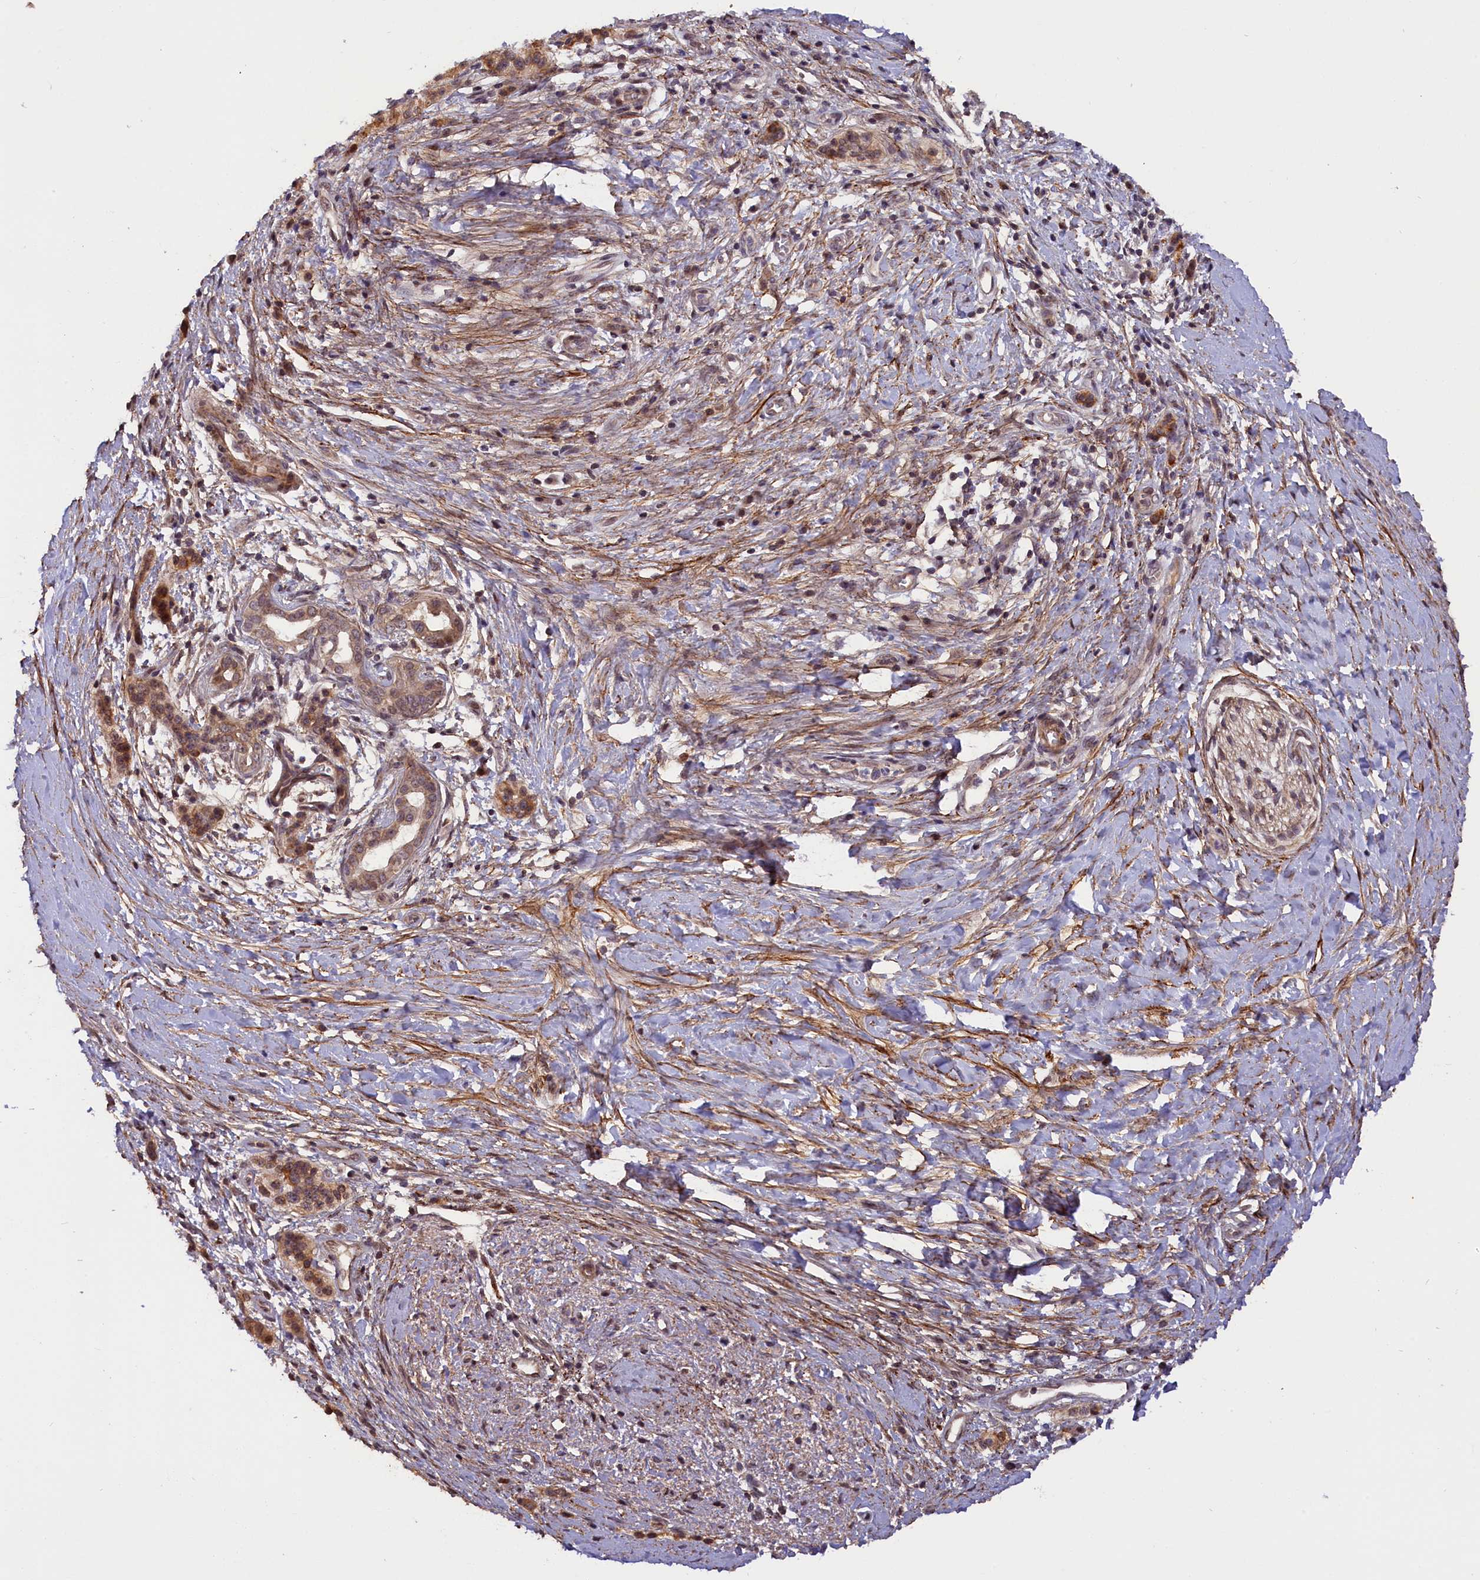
{"staining": {"intensity": "weak", "quantity": ">75%", "location": "cytoplasmic/membranous"}, "tissue": "pancreatic cancer", "cell_type": "Tumor cells", "image_type": "cancer", "snomed": [{"axis": "morphology", "description": "Adenocarcinoma, NOS"}, {"axis": "topography", "description": "Pancreas"}], "caption": "Pancreatic cancer (adenocarcinoma) stained with a brown dye displays weak cytoplasmic/membranous positive staining in about >75% of tumor cells.", "gene": "ZNF480", "patient": {"sex": "male", "age": 50}}